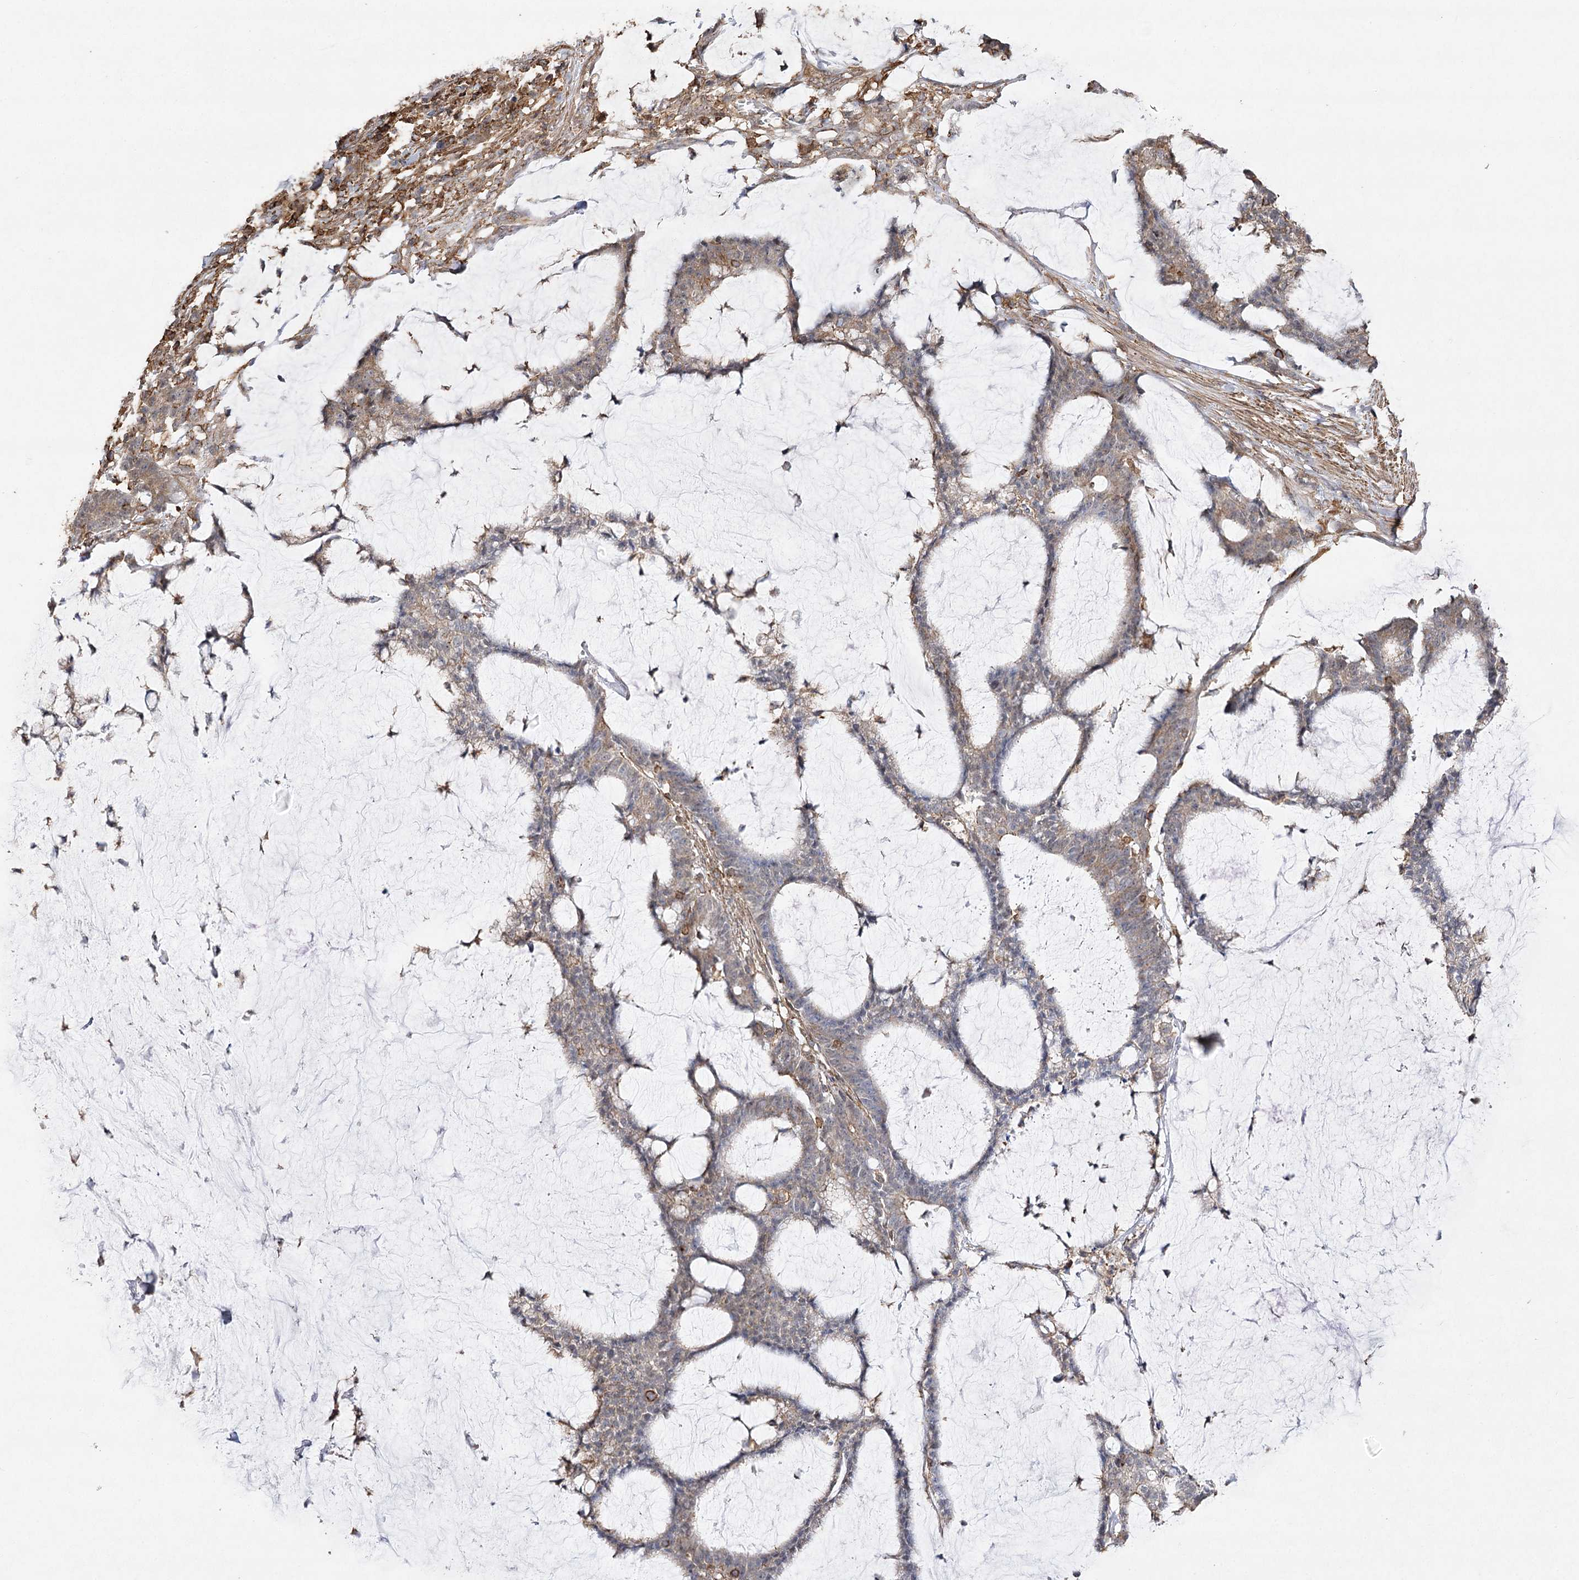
{"staining": {"intensity": "moderate", "quantity": "25%-75%", "location": "cytoplasmic/membranous"}, "tissue": "colorectal cancer", "cell_type": "Tumor cells", "image_type": "cancer", "snomed": [{"axis": "morphology", "description": "Adenocarcinoma, NOS"}, {"axis": "topography", "description": "Colon"}], "caption": "A brown stain highlights moderate cytoplasmic/membranous staining of a protein in adenocarcinoma (colorectal) tumor cells.", "gene": "OBSL1", "patient": {"sex": "female", "age": 84}}